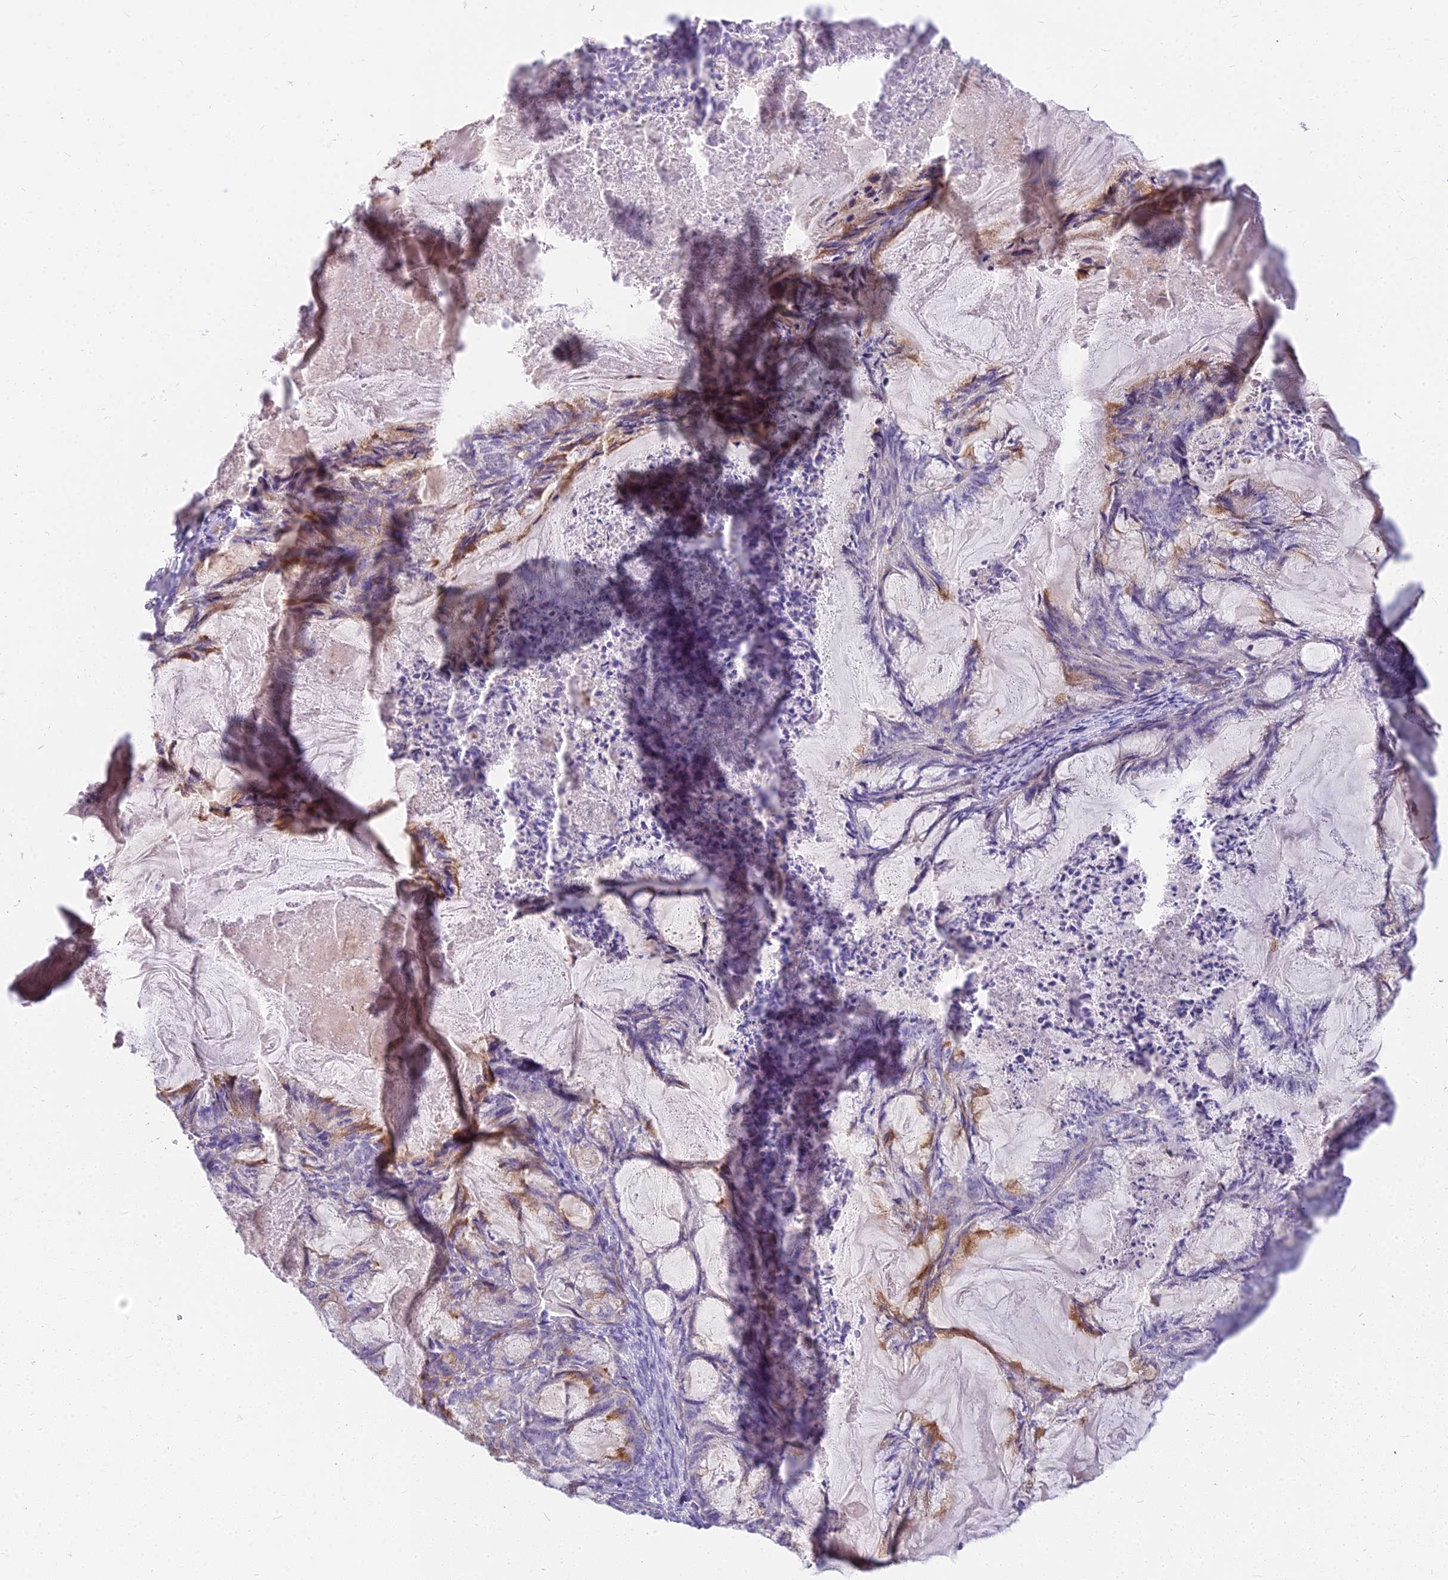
{"staining": {"intensity": "negative", "quantity": "none", "location": "none"}, "tissue": "endometrial cancer", "cell_type": "Tumor cells", "image_type": "cancer", "snomed": [{"axis": "morphology", "description": "Adenocarcinoma, NOS"}, {"axis": "topography", "description": "Endometrium"}], "caption": "Image shows no protein positivity in tumor cells of adenocarcinoma (endometrial) tissue. Nuclei are stained in blue.", "gene": "HLA-DOA", "patient": {"sex": "female", "age": 86}}